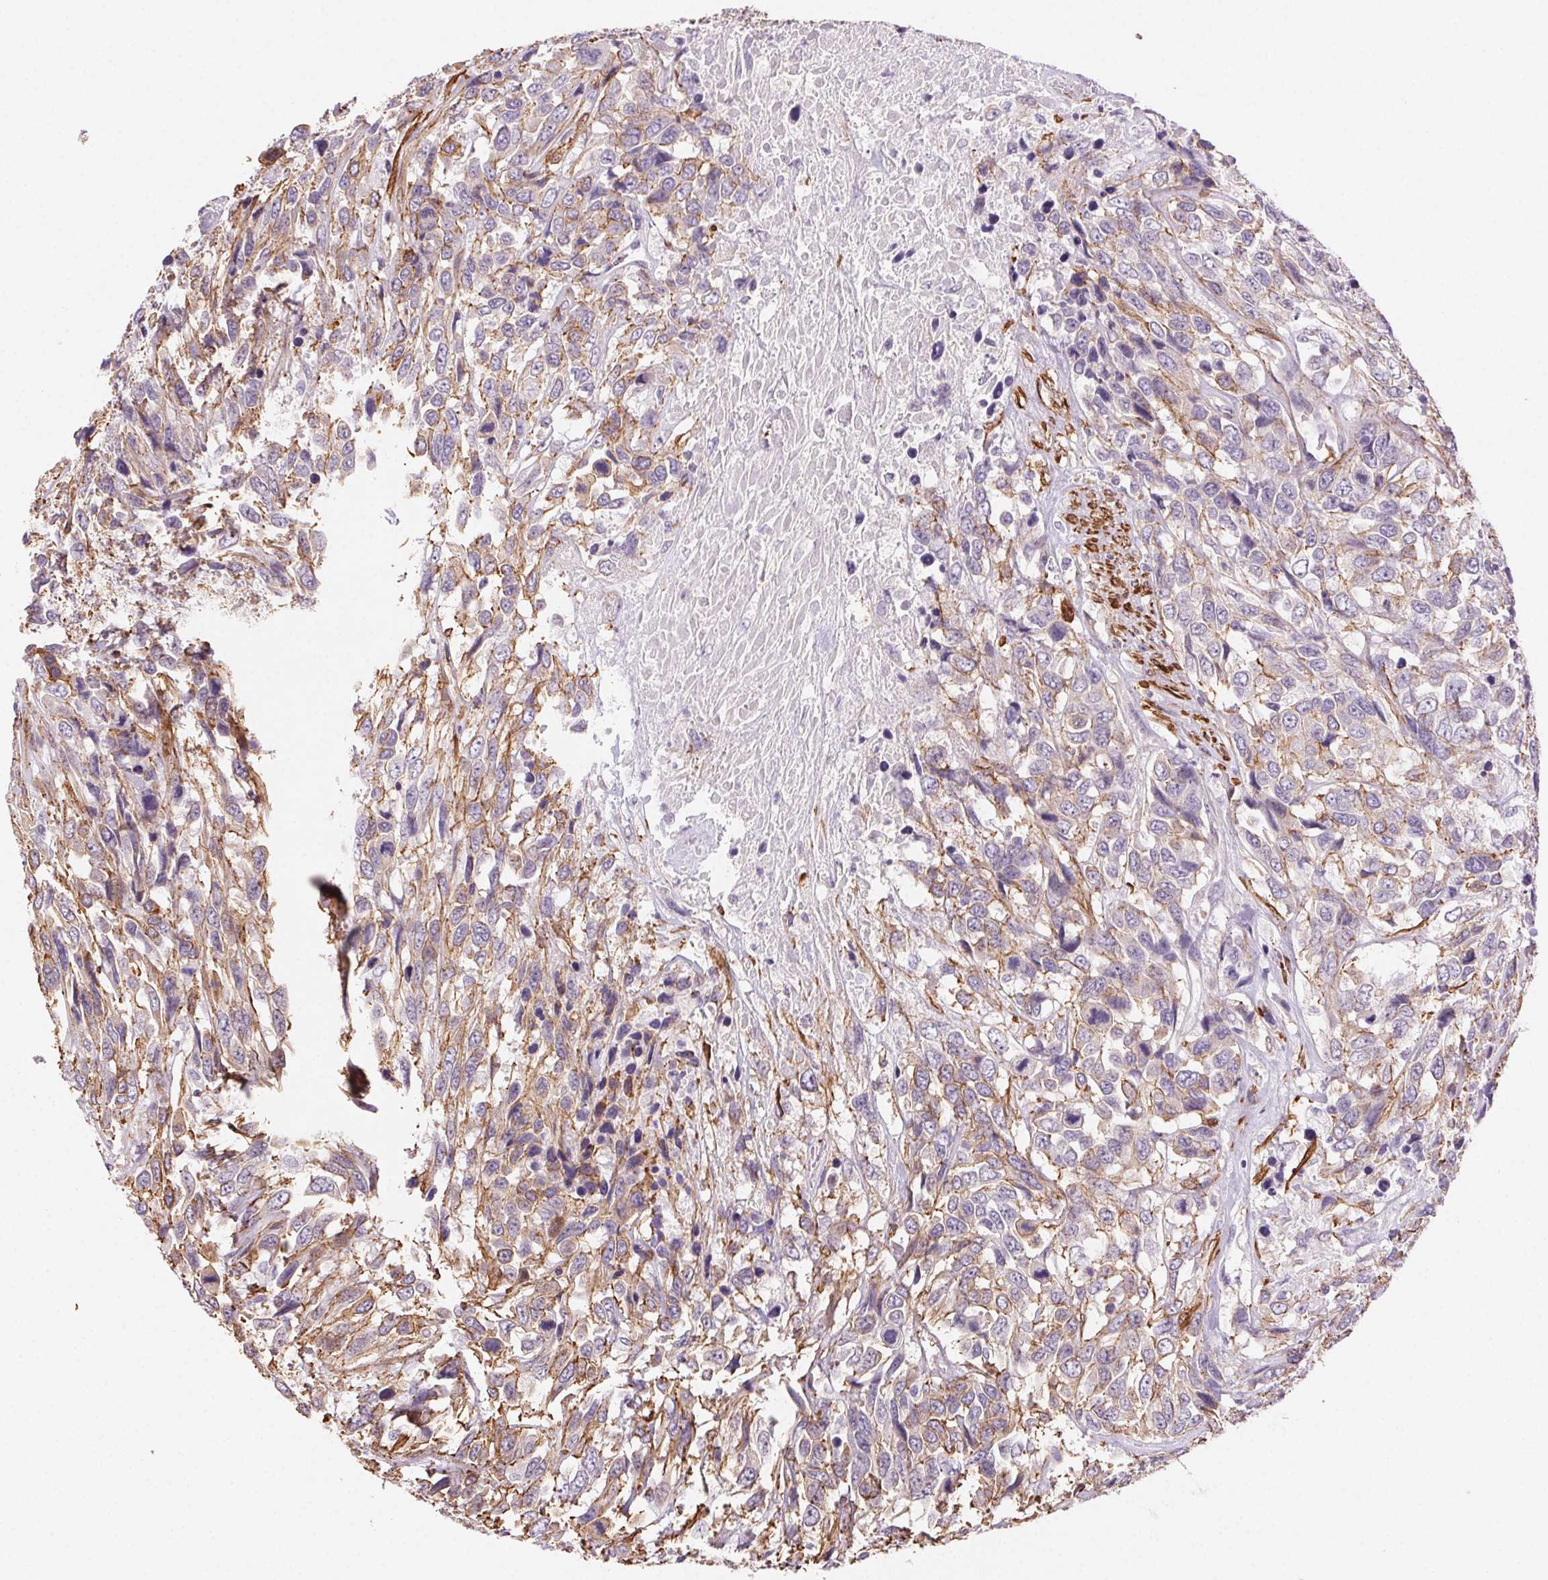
{"staining": {"intensity": "weak", "quantity": "25%-75%", "location": "cytoplasmic/membranous"}, "tissue": "urothelial cancer", "cell_type": "Tumor cells", "image_type": "cancer", "snomed": [{"axis": "morphology", "description": "Urothelial carcinoma, High grade"}, {"axis": "topography", "description": "Urinary bladder"}], "caption": "An immunohistochemistry (IHC) micrograph of tumor tissue is shown. Protein staining in brown labels weak cytoplasmic/membranous positivity in urothelial carcinoma (high-grade) within tumor cells. The staining was performed using DAB to visualize the protein expression in brown, while the nuclei were stained in blue with hematoxylin (Magnification: 20x).", "gene": "GPX8", "patient": {"sex": "female", "age": 70}}